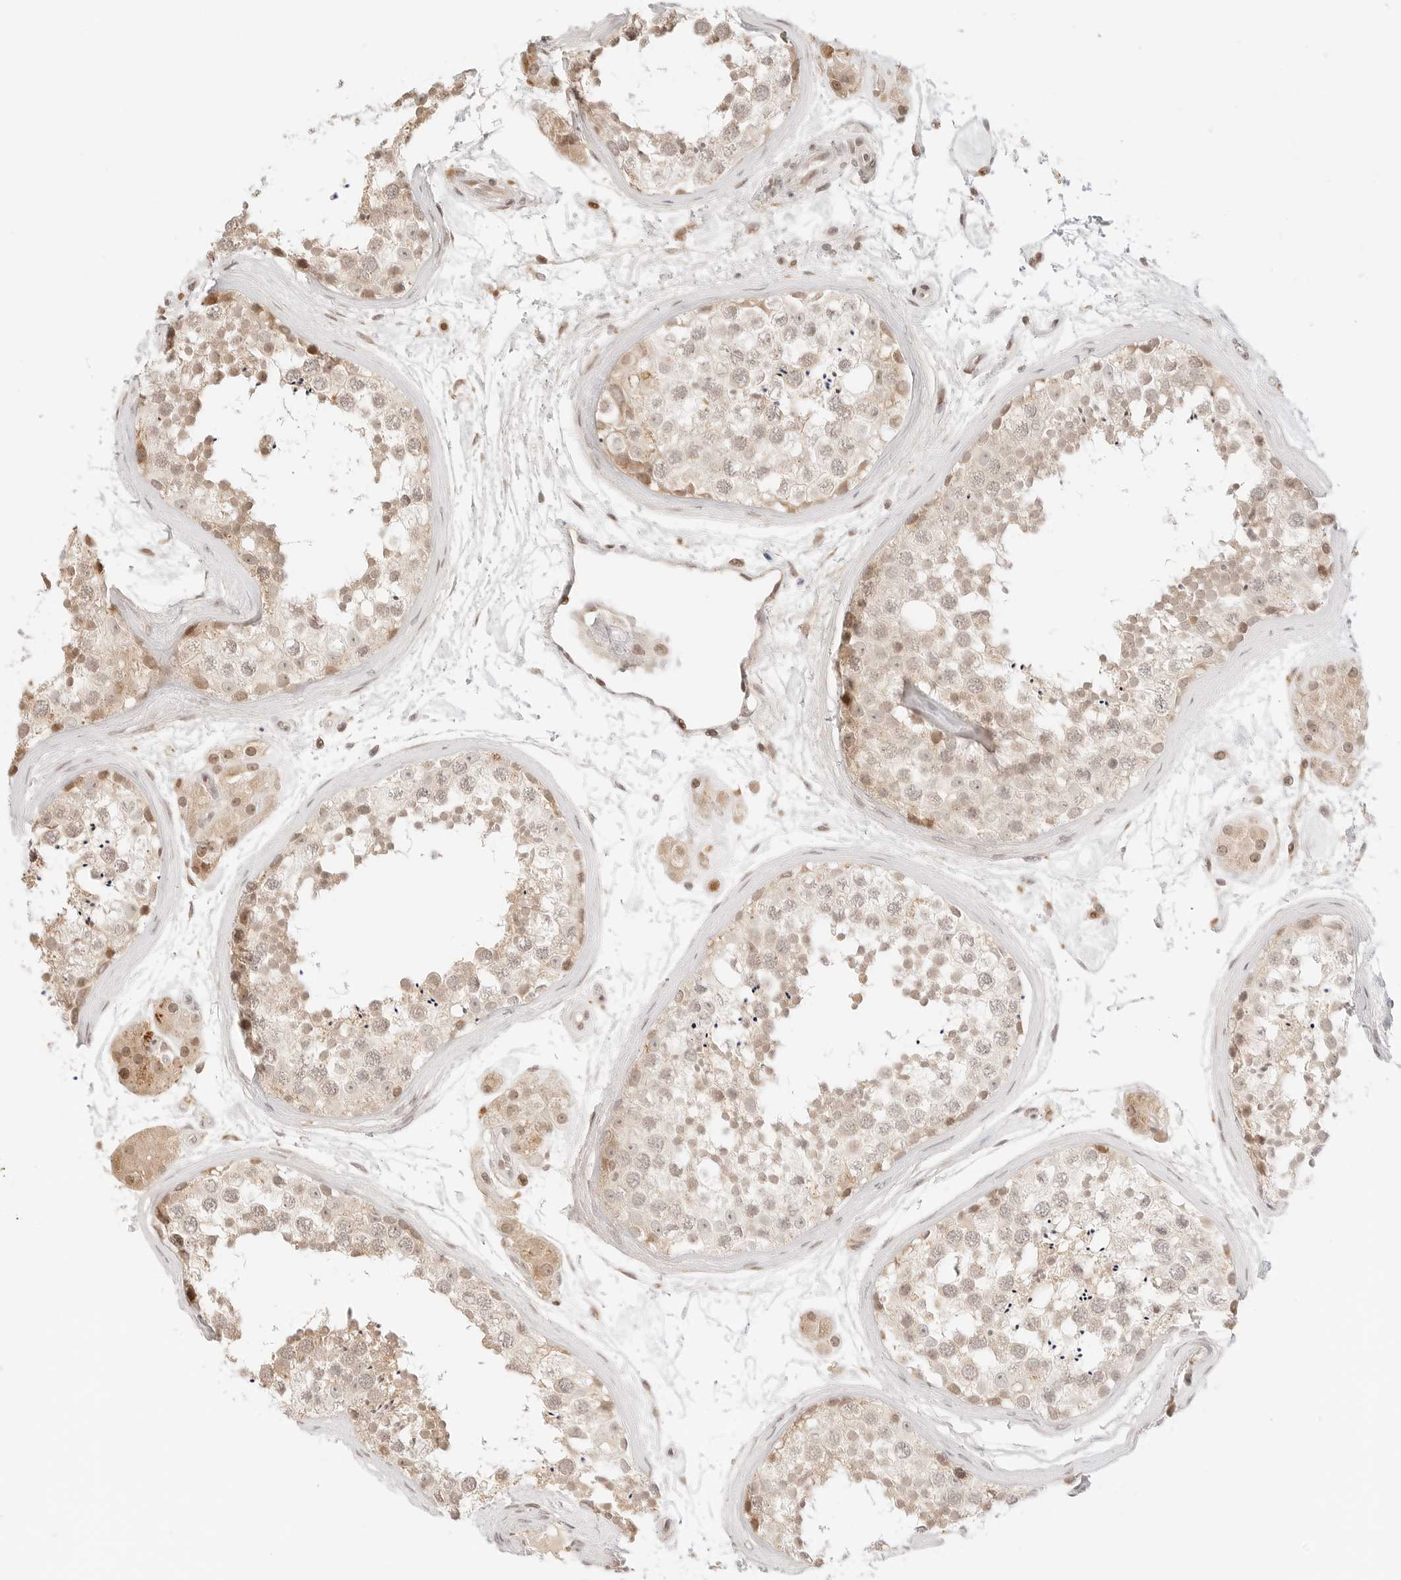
{"staining": {"intensity": "weak", "quantity": ">75%", "location": "cytoplasmic/membranous,nuclear"}, "tissue": "testis", "cell_type": "Cells in seminiferous ducts", "image_type": "normal", "snomed": [{"axis": "morphology", "description": "Normal tissue, NOS"}, {"axis": "topography", "description": "Testis"}], "caption": "DAB (3,3'-diaminobenzidine) immunohistochemical staining of normal human testis displays weak cytoplasmic/membranous,nuclear protein expression in about >75% of cells in seminiferous ducts. (Brightfield microscopy of DAB IHC at high magnification).", "gene": "RPS6KL1", "patient": {"sex": "male", "age": 56}}